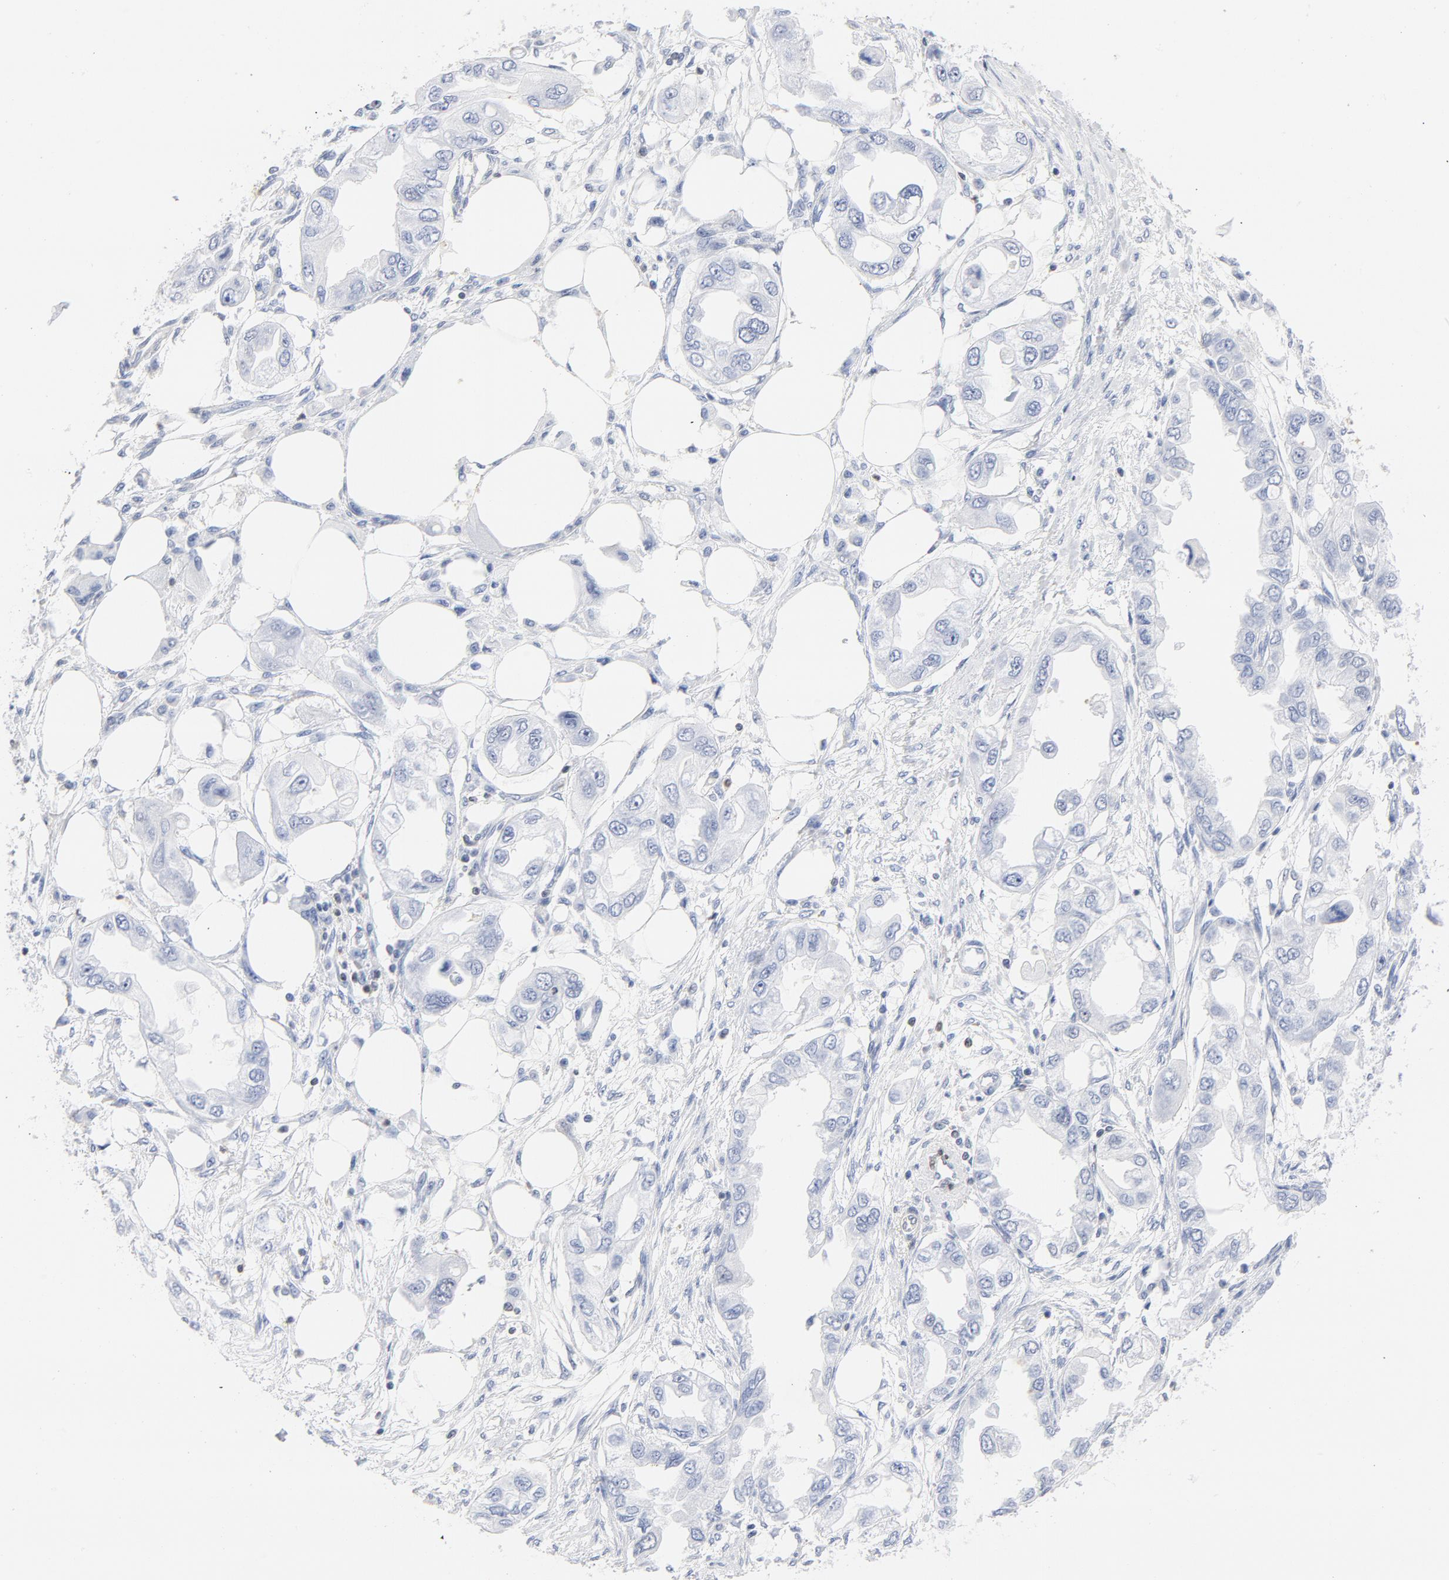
{"staining": {"intensity": "negative", "quantity": "none", "location": "none"}, "tissue": "endometrial cancer", "cell_type": "Tumor cells", "image_type": "cancer", "snomed": [{"axis": "morphology", "description": "Adenocarcinoma, NOS"}, {"axis": "topography", "description": "Endometrium"}], "caption": "An immunohistochemistry photomicrograph of endometrial adenocarcinoma is shown. There is no staining in tumor cells of endometrial adenocarcinoma. (Stains: DAB immunohistochemistry with hematoxylin counter stain, Microscopy: brightfield microscopy at high magnification).", "gene": "CDKN1B", "patient": {"sex": "female", "age": 67}}